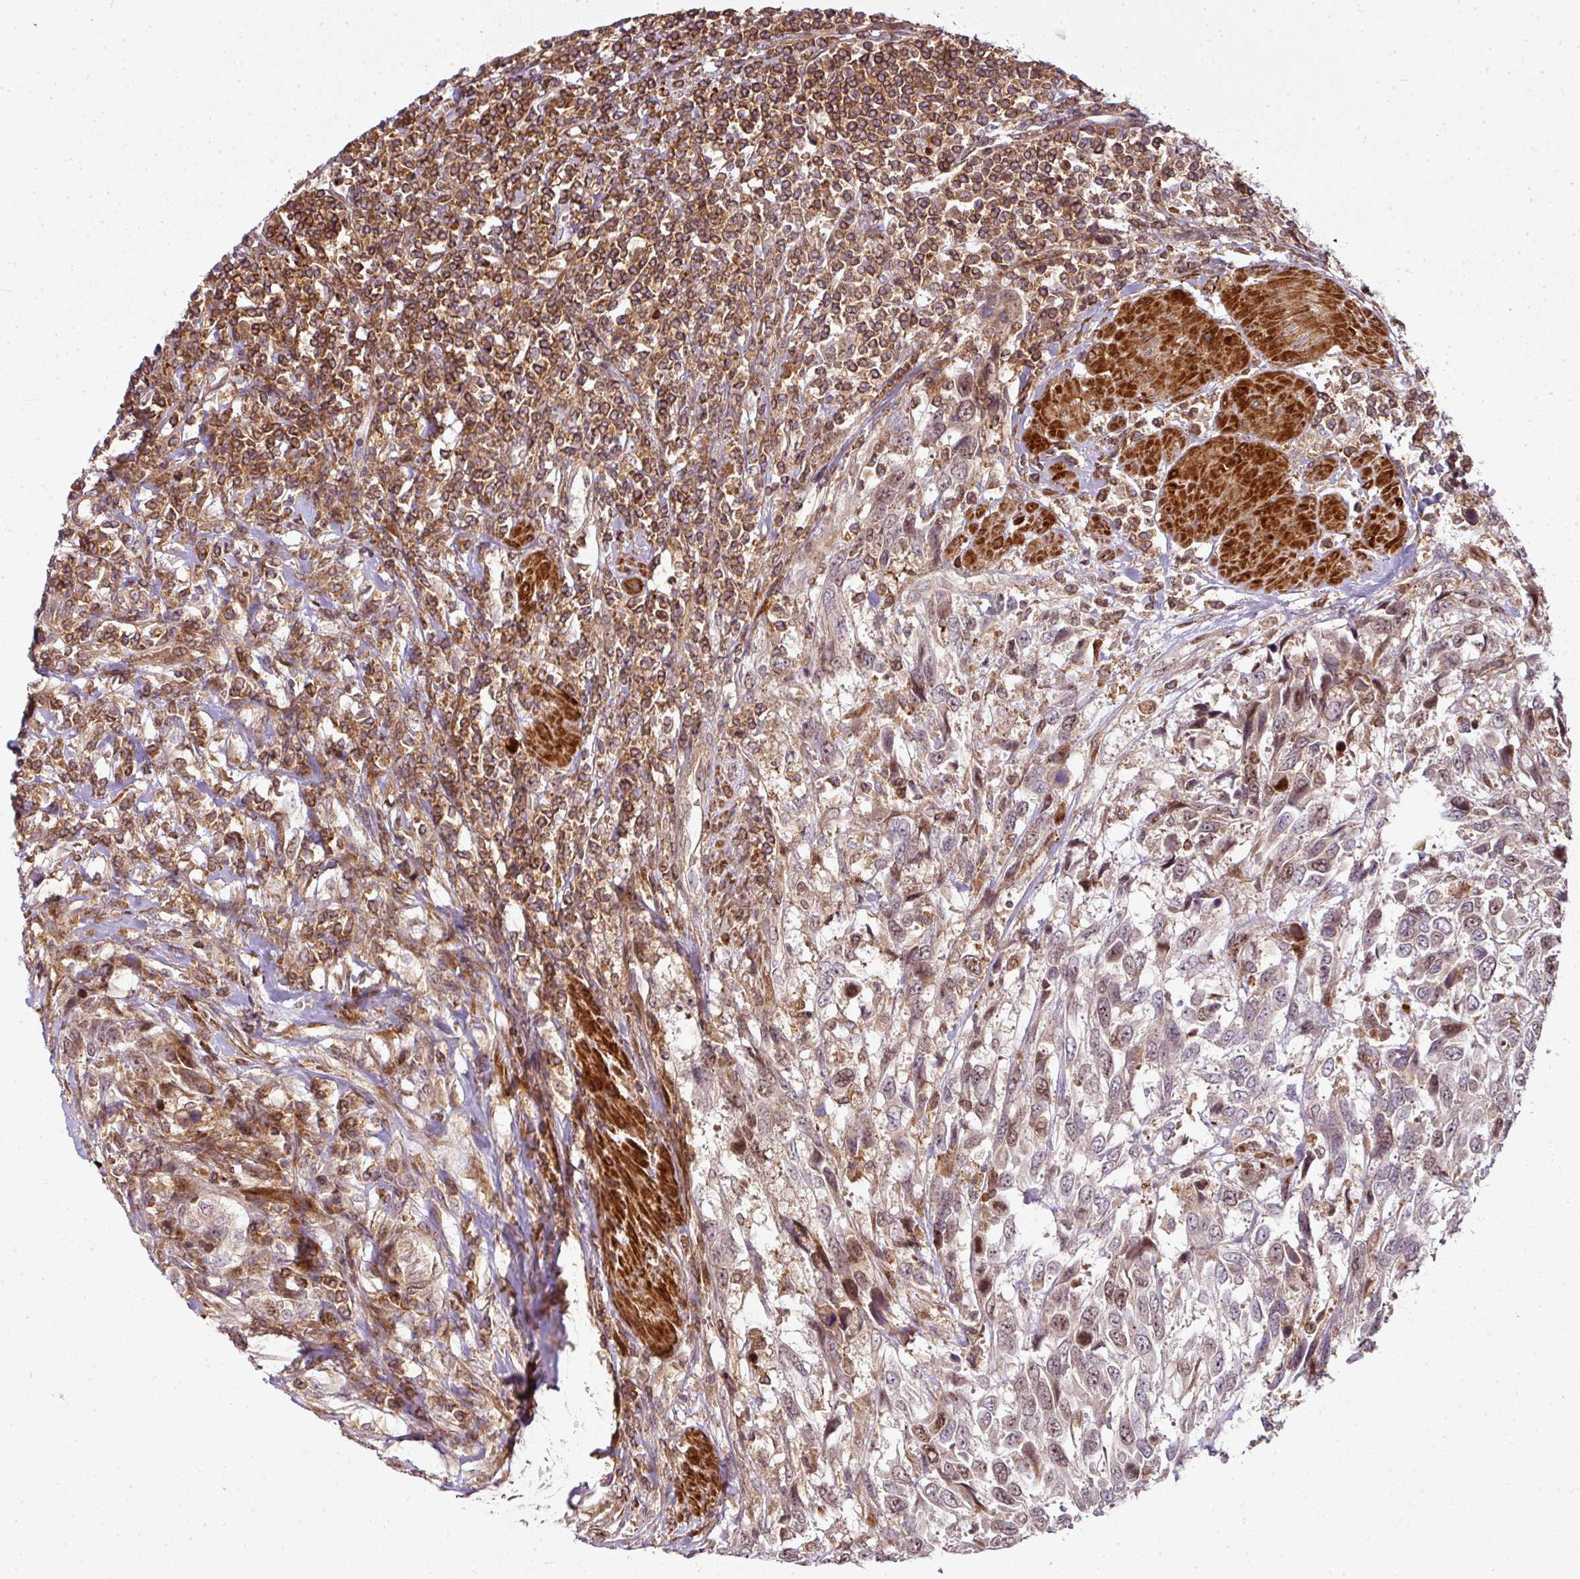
{"staining": {"intensity": "moderate", "quantity": ">75%", "location": "nuclear"}, "tissue": "urothelial cancer", "cell_type": "Tumor cells", "image_type": "cancer", "snomed": [{"axis": "morphology", "description": "Urothelial carcinoma, High grade"}, {"axis": "topography", "description": "Urinary bladder"}], "caption": "Urothelial cancer stained for a protein exhibits moderate nuclear positivity in tumor cells. The staining was performed using DAB to visualize the protein expression in brown, while the nuclei were stained in blue with hematoxylin (Magnification: 20x).", "gene": "ATAT1", "patient": {"sex": "female", "age": 70}}